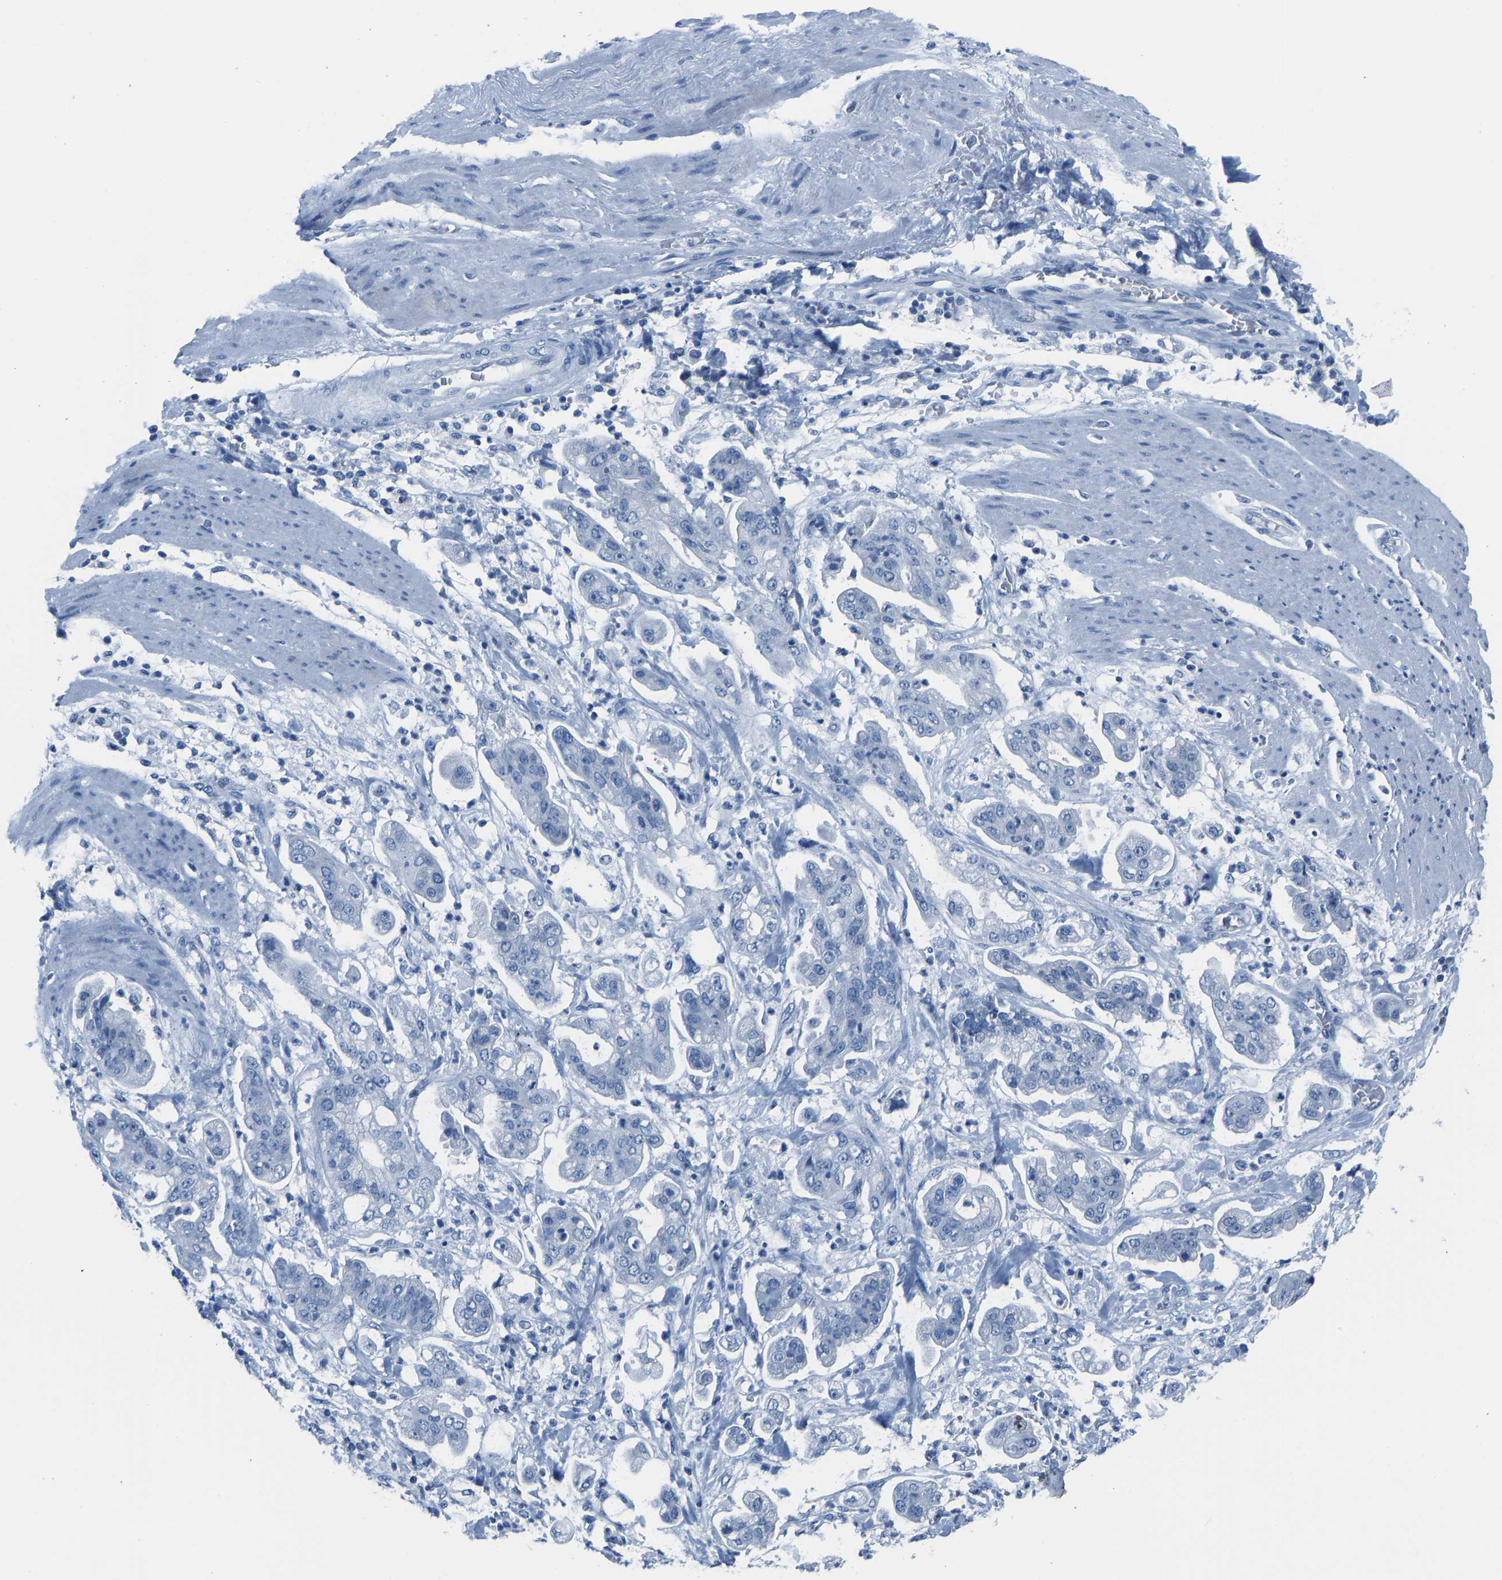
{"staining": {"intensity": "negative", "quantity": "none", "location": "none"}, "tissue": "stomach cancer", "cell_type": "Tumor cells", "image_type": "cancer", "snomed": [{"axis": "morphology", "description": "Adenocarcinoma, NOS"}, {"axis": "topography", "description": "Stomach"}], "caption": "DAB immunohistochemical staining of human stomach cancer displays no significant positivity in tumor cells.", "gene": "SERPINB3", "patient": {"sex": "male", "age": 62}}